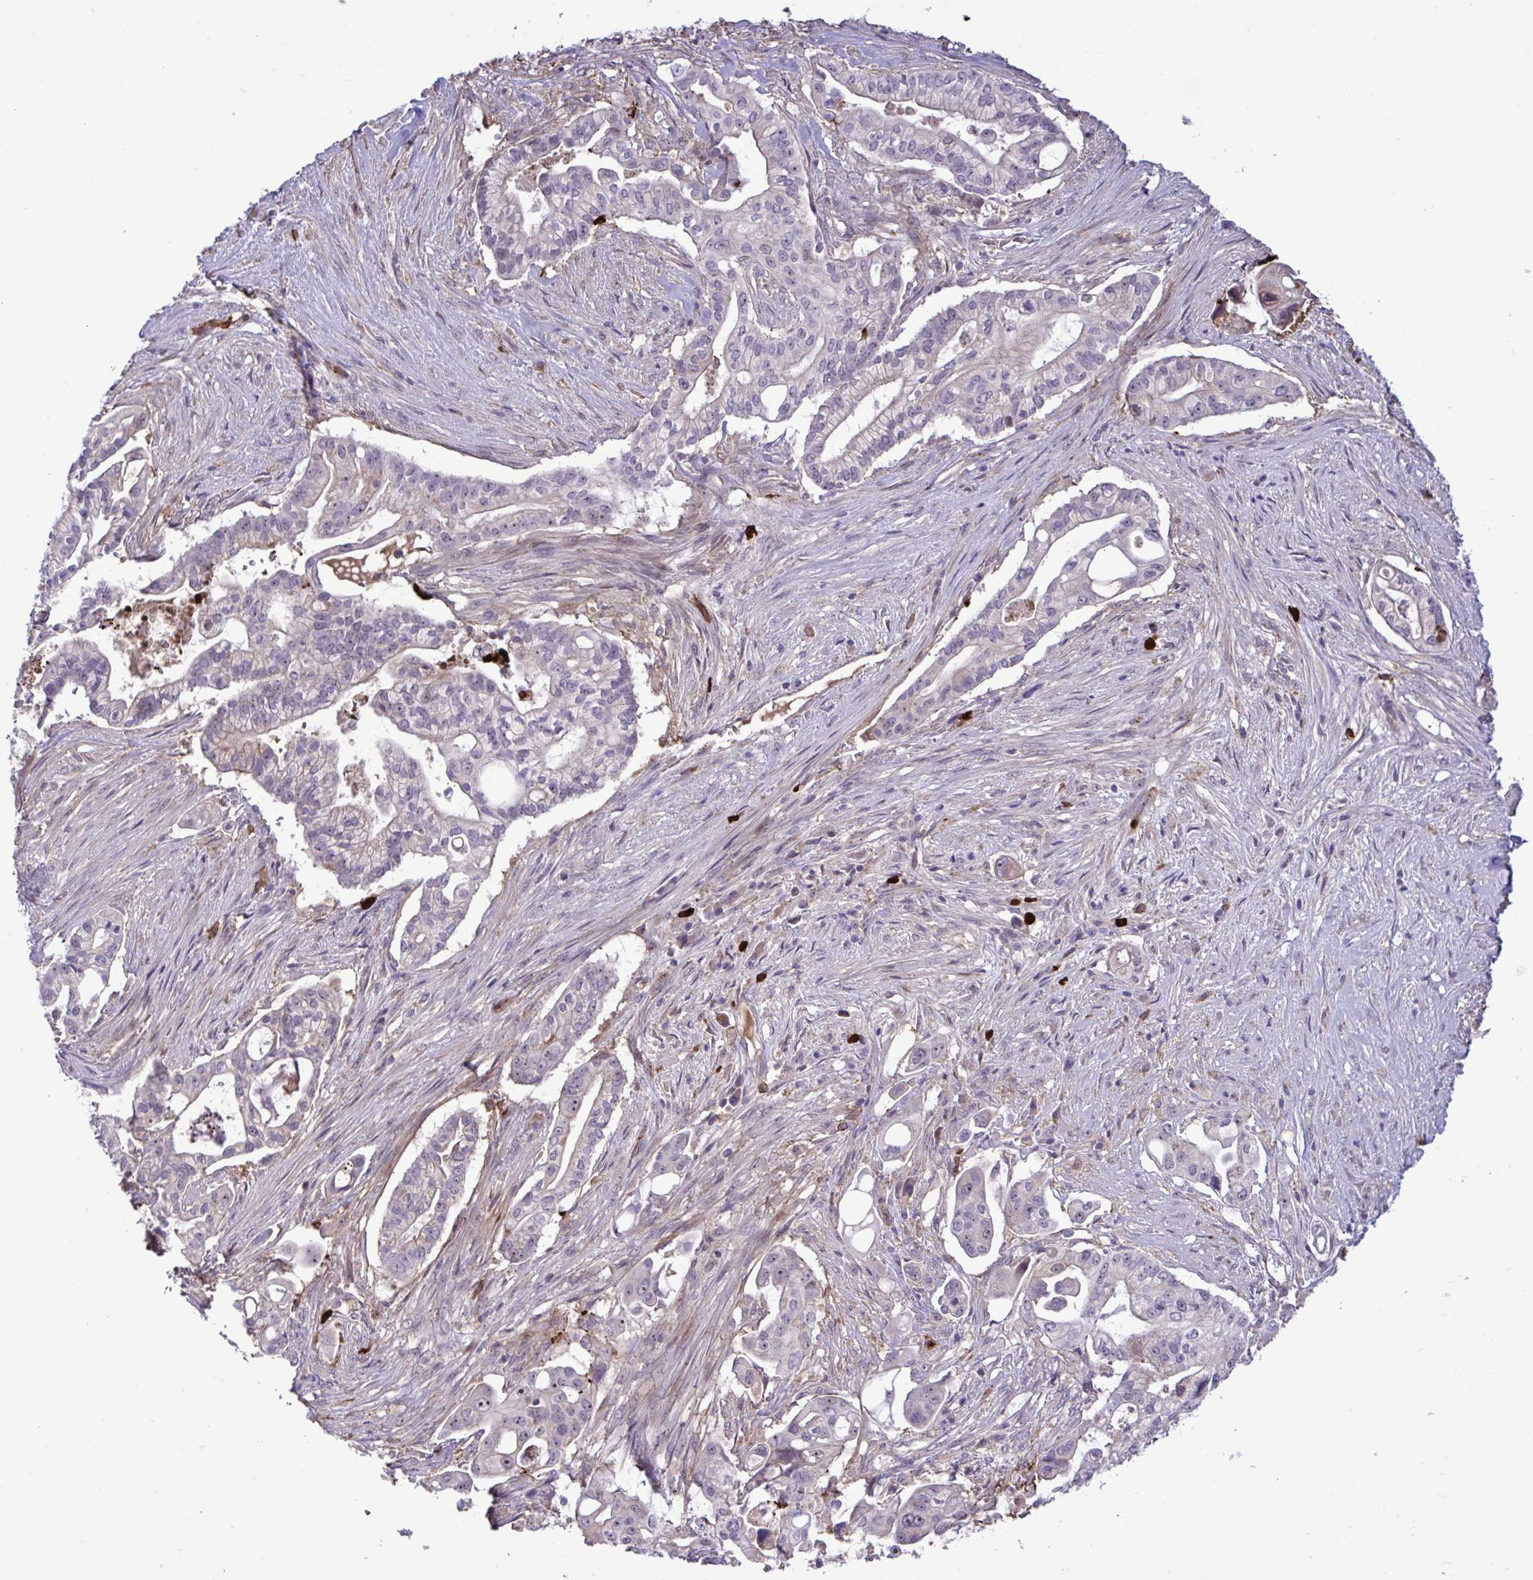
{"staining": {"intensity": "moderate", "quantity": "<25%", "location": "cytoplasmic/membranous,nuclear"}, "tissue": "pancreatic cancer", "cell_type": "Tumor cells", "image_type": "cancer", "snomed": [{"axis": "morphology", "description": "Adenocarcinoma, NOS"}, {"axis": "topography", "description": "Pancreas"}], "caption": "A photomicrograph of adenocarcinoma (pancreatic) stained for a protein shows moderate cytoplasmic/membranous and nuclear brown staining in tumor cells.", "gene": "CD101", "patient": {"sex": "female", "age": 69}}